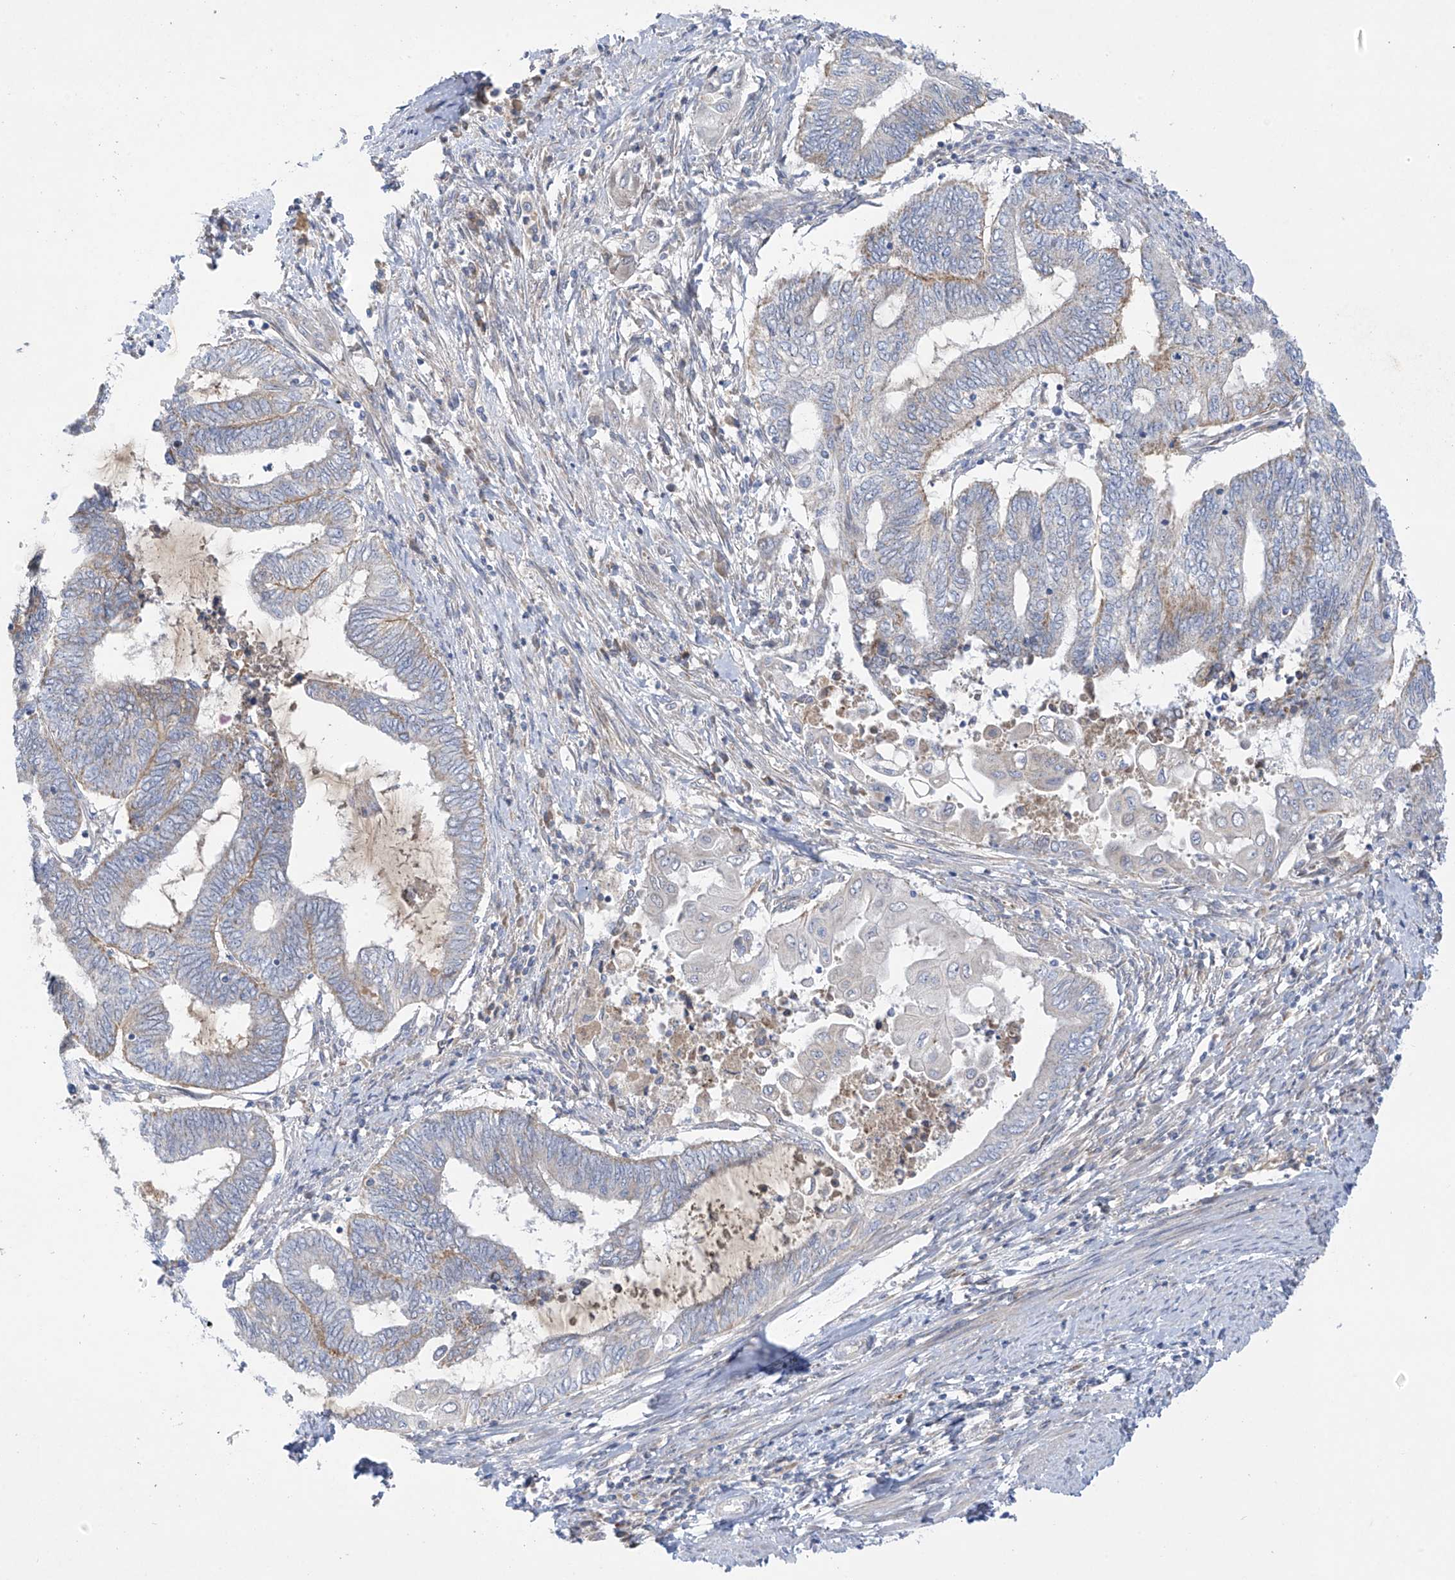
{"staining": {"intensity": "weak", "quantity": "<25%", "location": "cytoplasmic/membranous"}, "tissue": "endometrial cancer", "cell_type": "Tumor cells", "image_type": "cancer", "snomed": [{"axis": "morphology", "description": "Adenocarcinoma, NOS"}, {"axis": "topography", "description": "Uterus"}, {"axis": "topography", "description": "Endometrium"}], "caption": "Immunohistochemistry (IHC) micrograph of neoplastic tissue: human endometrial cancer stained with DAB reveals no significant protein positivity in tumor cells.", "gene": "METTL18", "patient": {"sex": "female", "age": 70}}